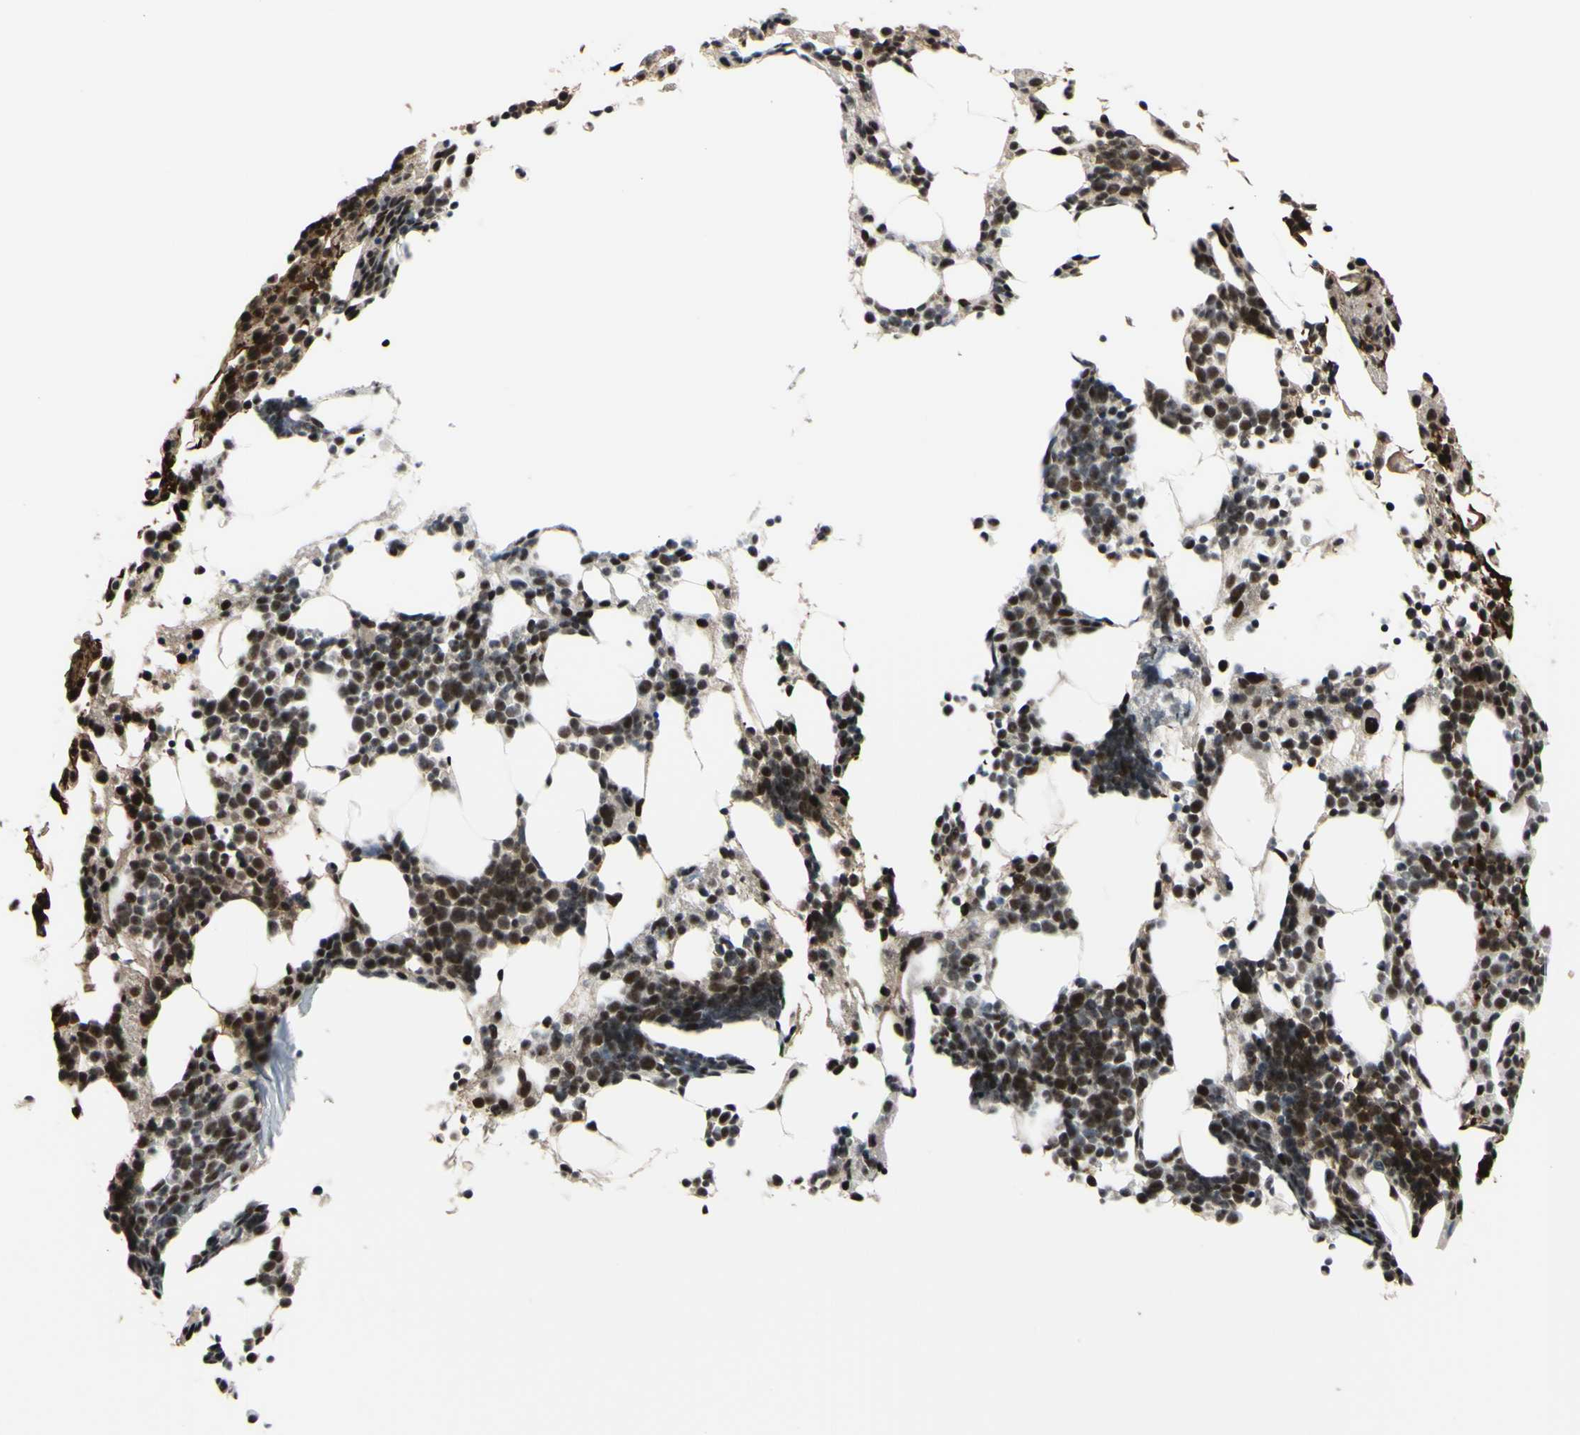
{"staining": {"intensity": "strong", "quantity": "25%-75%", "location": "nuclear"}, "tissue": "bone marrow", "cell_type": "Hematopoietic cells", "image_type": "normal", "snomed": [{"axis": "morphology", "description": "Normal tissue, NOS"}, {"axis": "morphology", "description": "Inflammation, NOS"}, {"axis": "topography", "description": "Bone marrow"}], "caption": "Bone marrow stained with DAB (3,3'-diaminobenzidine) IHC demonstrates high levels of strong nuclear expression in approximately 25%-75% of hematopoietic cells.", "gene": "THAP12", "patient": {"sex": "male", "age": 42}}